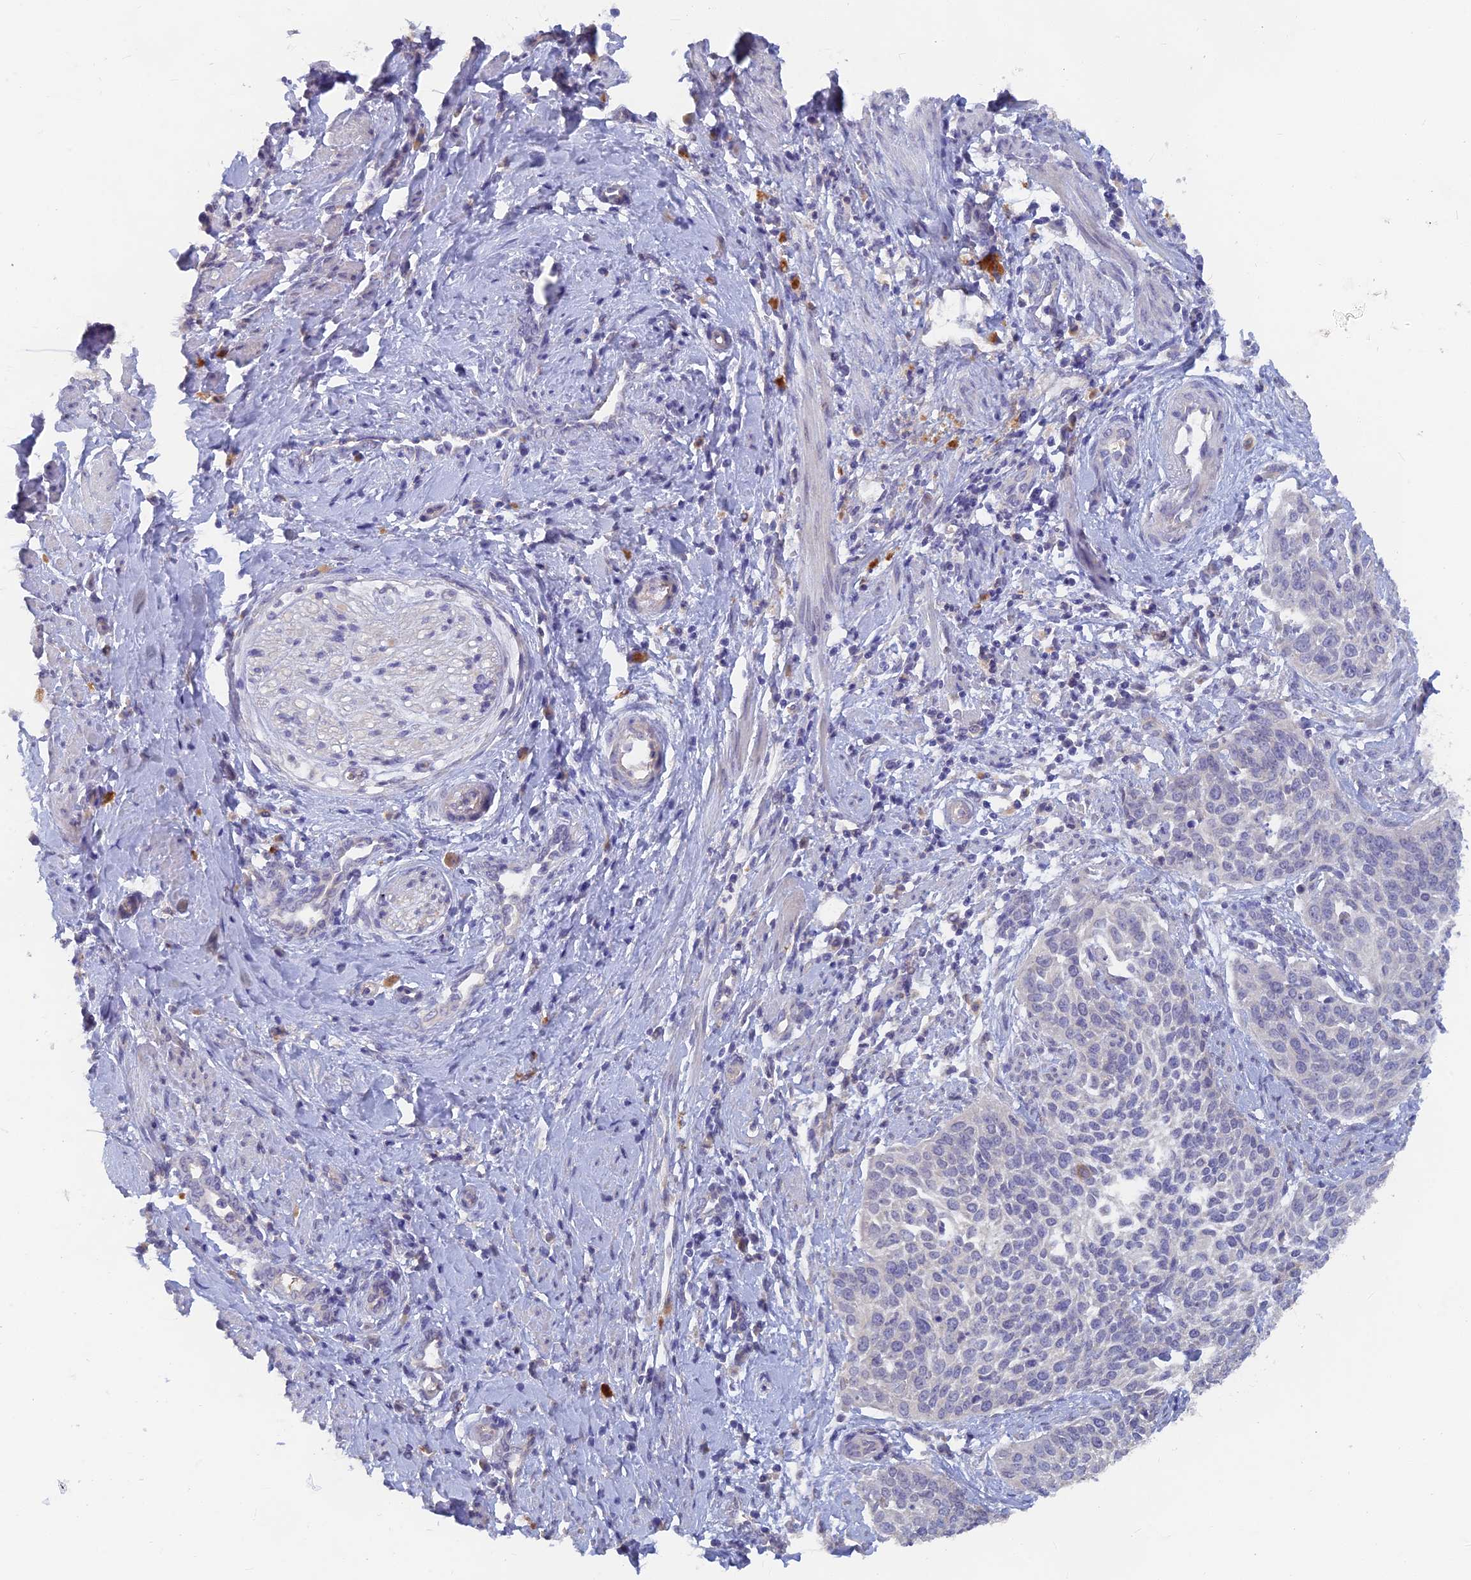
{"staining": {"intensity": "negative", "quantity": "none", "location": "none"}, "tissue": "cervical cancer", "cell_type": "Tumor cells", "image_type": "cancer", "snomed": [{"axis": "morphology", "description": "Squamous cell carcinoma, NOS"}, {"axis": "topography", "description": "Cervix"}], "caption": "This is an IHC image of cervical cancer. There is no expression in tumor cells.", "gene": "ARRDC1", "patient": {"sex": "female", "age": 44}}